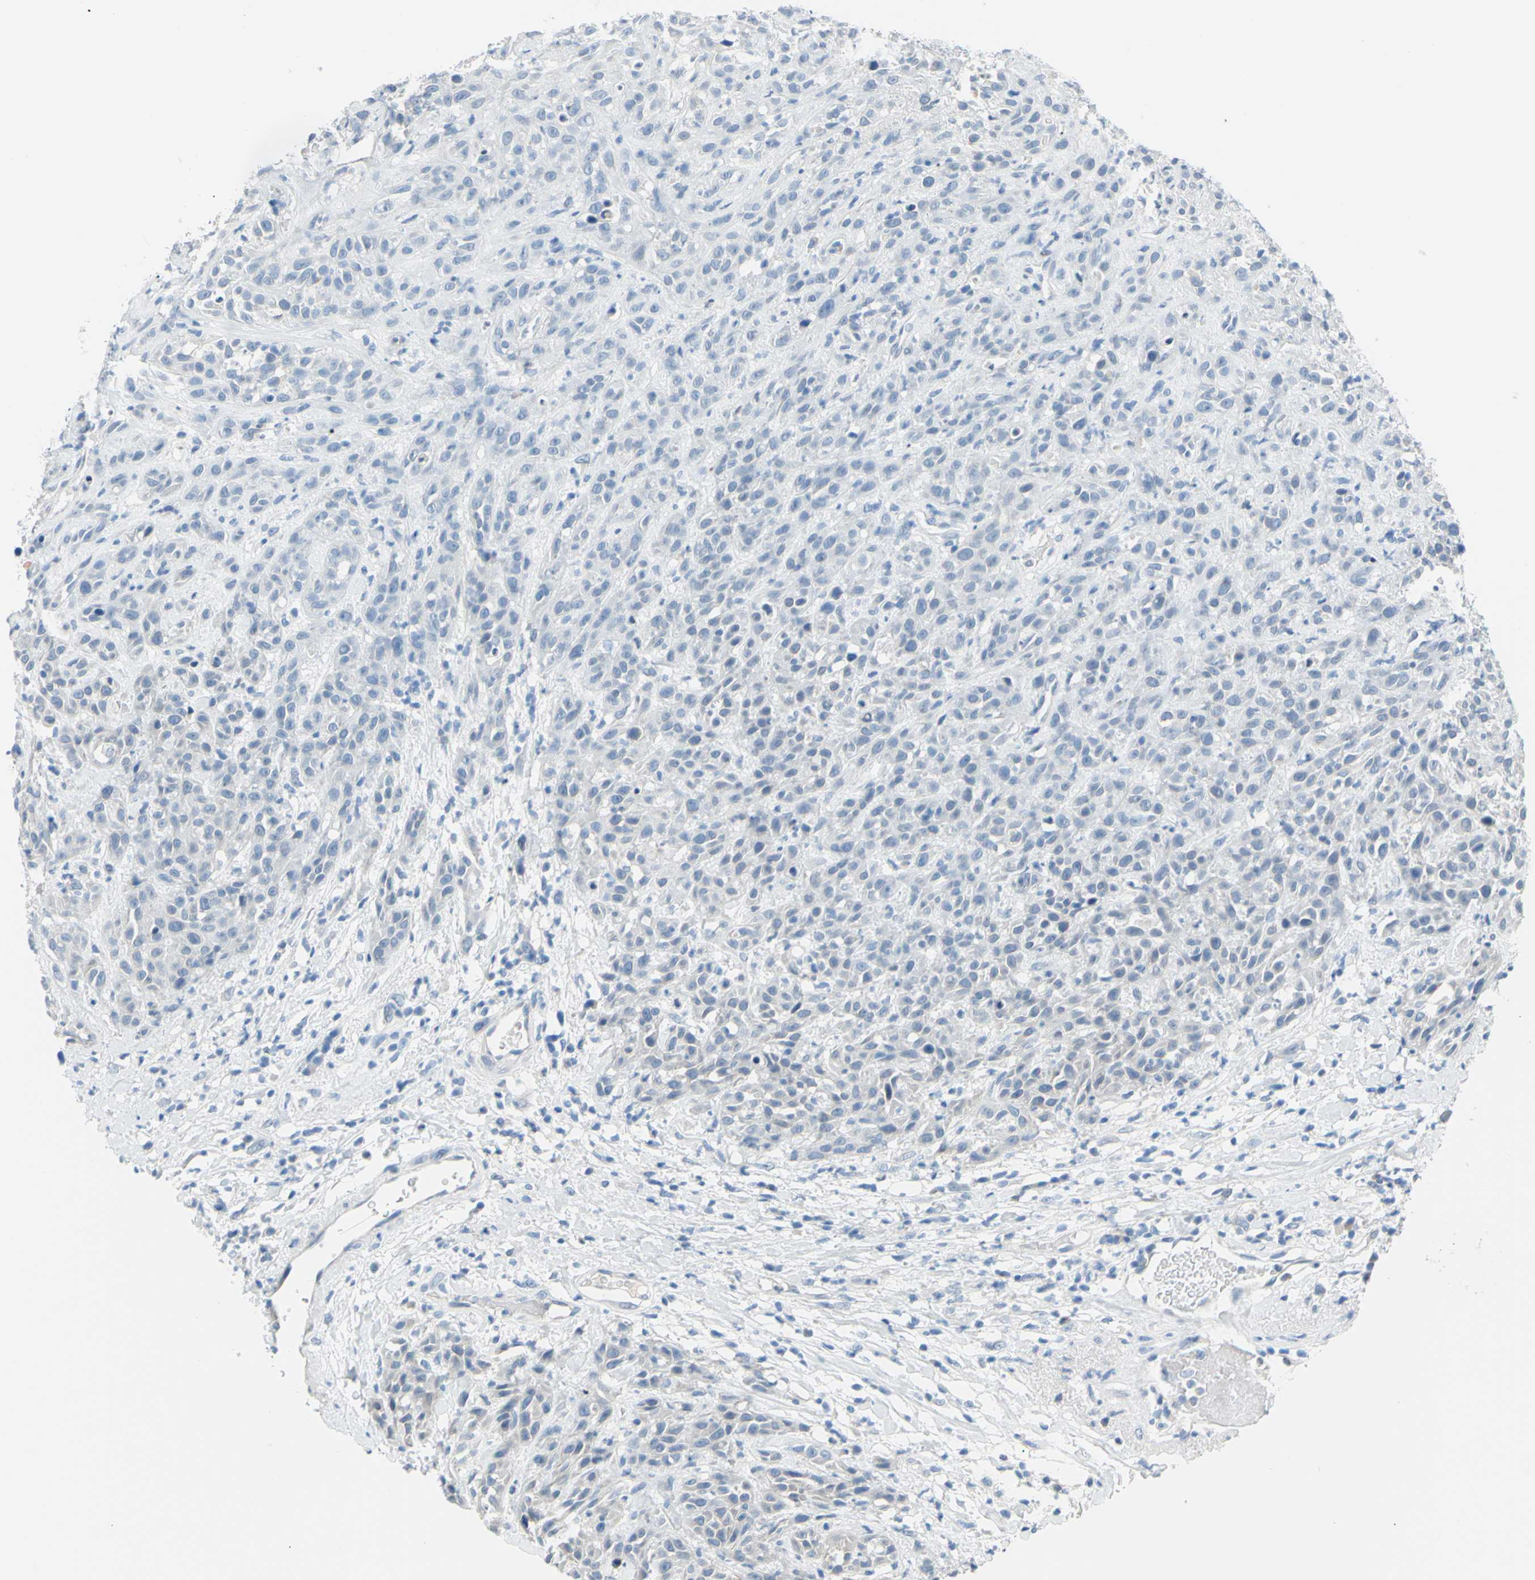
{"staining": {"intensity": "negative", "quantity": "none", "location": "none"}, "tissue": "head and neck cancer", "cell_type": "Tumor cells", "image_type": "cancer", "snomed": [{"axis": "morphology", "description": "Normal tissue, NOS"}, {"axis": "morphology", "description": "Squamous cell carcinoma, NOS"}, {"axis": "topography", "description": "Cartilage tissue"}, {"axis": "topography", "description": "Head-Neck"}], "caption": "Photomicrograph shows no protein positivity in tumor cells of head and neck squamous cell carcinoma tissue.", "gene": "DCT", "patient": {"sex": "male", "age": 62}}